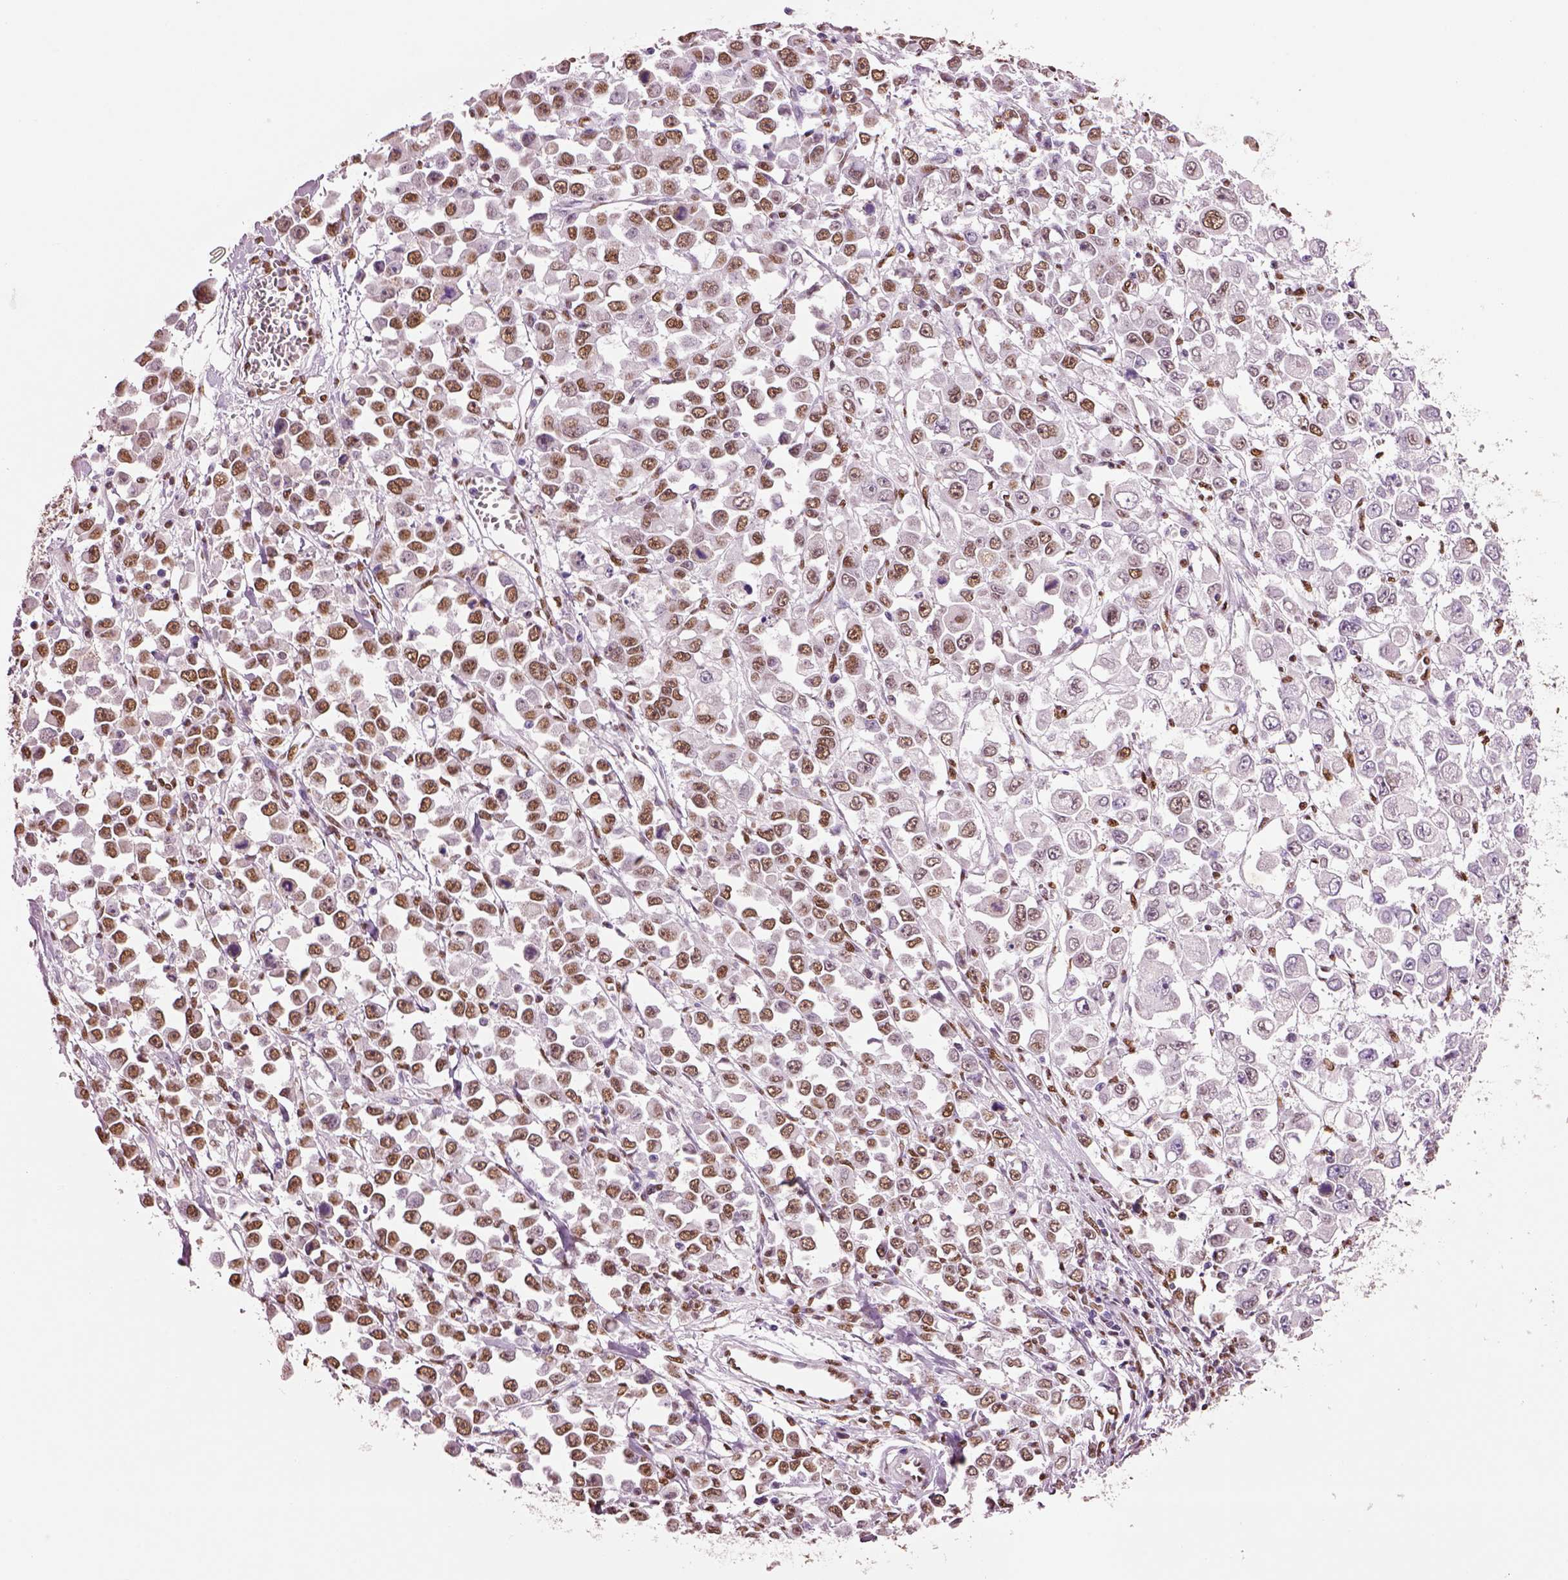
{"staining": {"intensity": "moderate", "quantity": "25%-75%", "location": "nuclear"}, "tissue": "stomach cancer", "cell_type": "Tumor cells", "image_type": "cancer", "snomed": [{"axis": "morphology", "description": "Adenocarcinoma, NOS"}, {"axis": "topography", "description": "Stomach, upper"}], "caption": "Protein staining shows moderate nuclear positivity in approximately 25%-75% of tumor cells in stomach cancer (adenocarcinoma).", "gene": "DDX3X", "patient": {"sex": "male", "age": 70}}